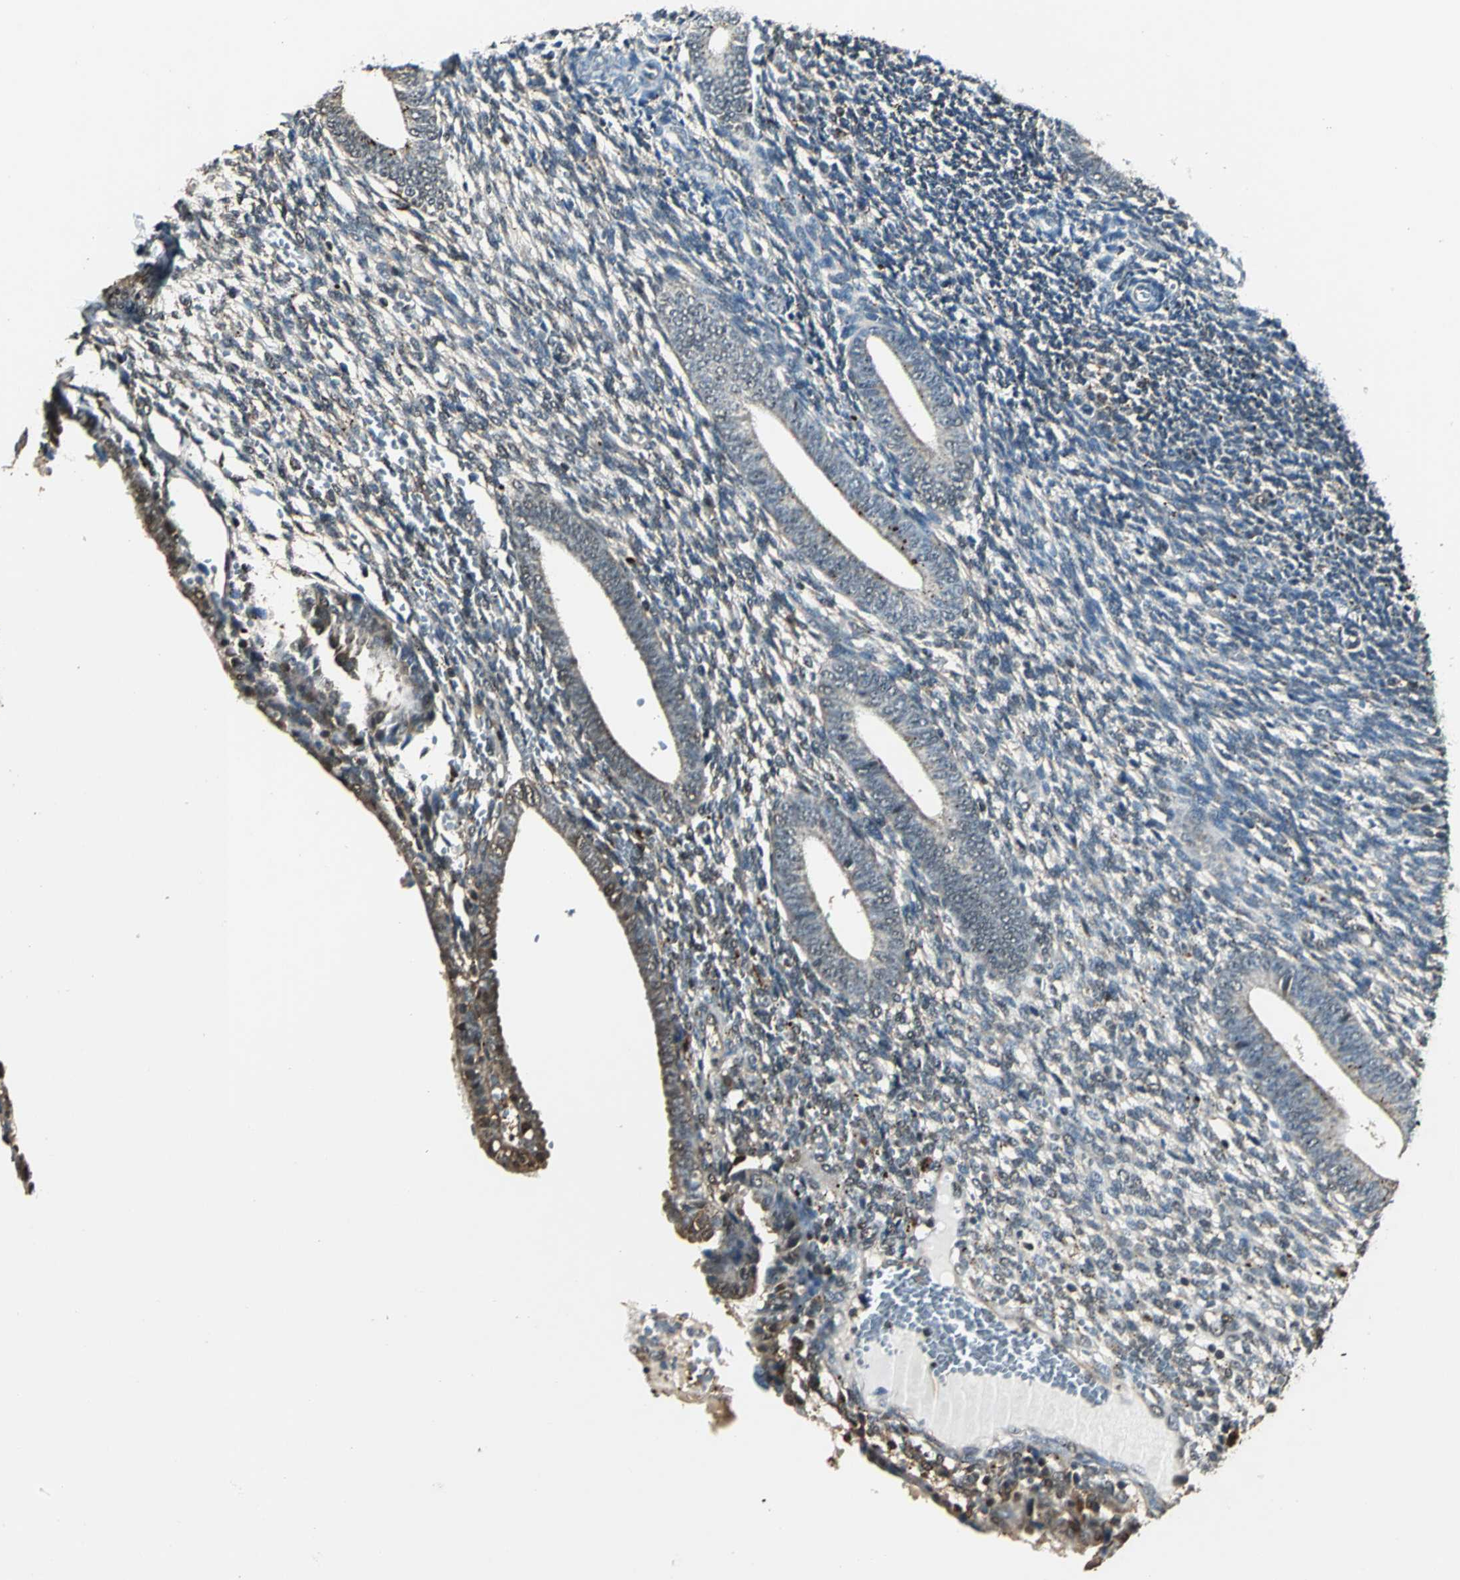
{"staining": {"intensity": "weak", "quantity": "25%-75%", "location": "cytoplasmic/membranous"}, "tissue": "endometrium", "cell_type": "Cells in endometrial stroma", "image_type": "normal", "snomed": [{"axis": "morphology", "description": "Normal tissue, NOS"}, {"axis": "topography", "description": "Endometrium"}], "caption": "Immunohistochemistry image of benign endometrium: endometrium stained using immunohistochemistry (IHC) exhibits low levels of weak protein expression localized specifically in the cytoplasmic/membranous of cells in endometrial stroma, appearing as a cytoplasmic/membranous brown color.", "gene": "PPP1R13L", "patient": {"sex": "female", "age": 57}}